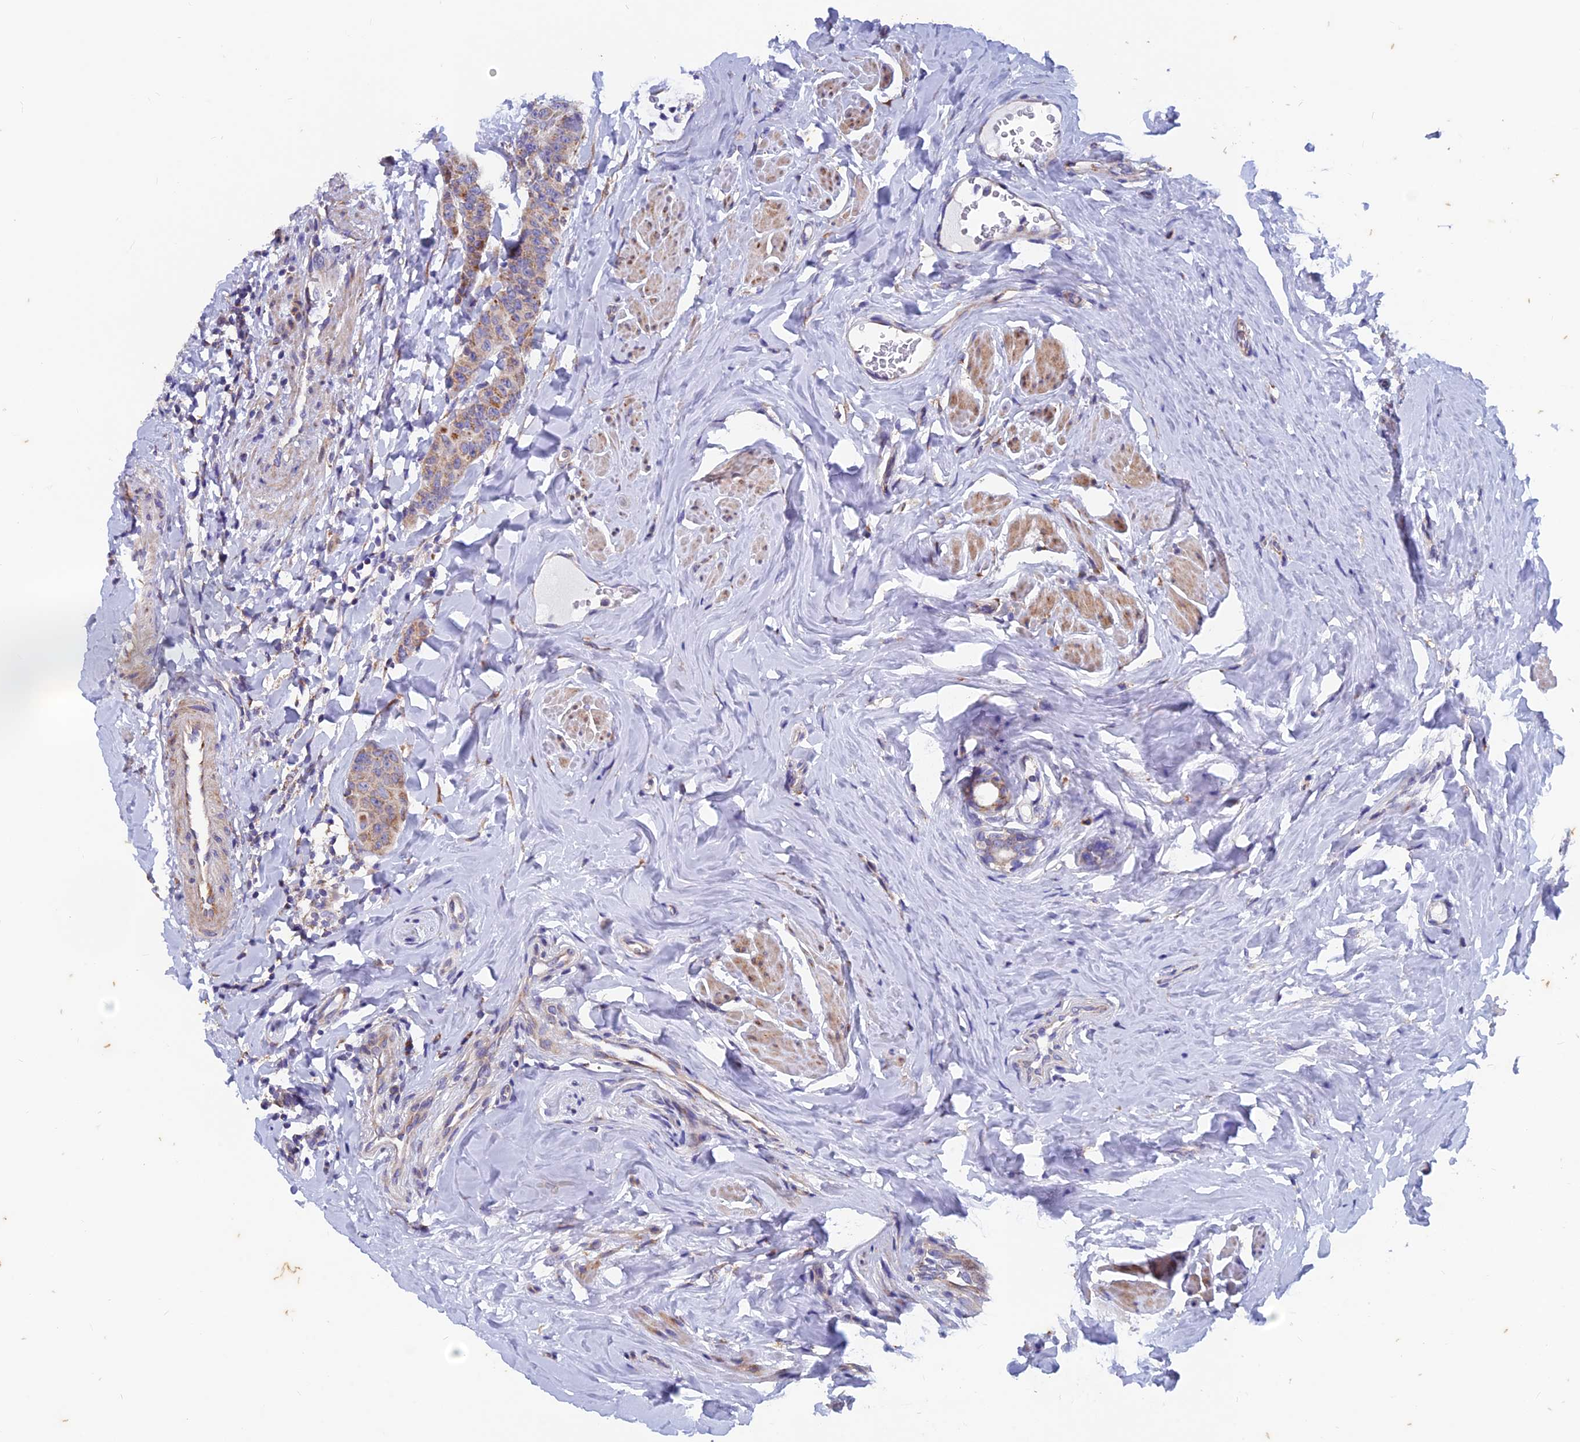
{"staining": {"intensity": "weak", "quantity": "25%-75%", "location": "cytoplasmic/membranous"}, "tissue": "breast cancer", "cell_type": "Tumor cells", "image_type": "cancer", "snomed": [{"axis": "morphology", "description": "Duct carcinoma"}, {"axis": "topography", "description": "Breast"}], "caption": "About 25%-75% of tumor cells in infiltrating ductal carcinoma (breast) display weak cytoplasmic/membranous protein expression as visualized by brown immunohistochemical staining.", "gene": "AP4S1", "patient": {"sex": "female", "age": 40}}